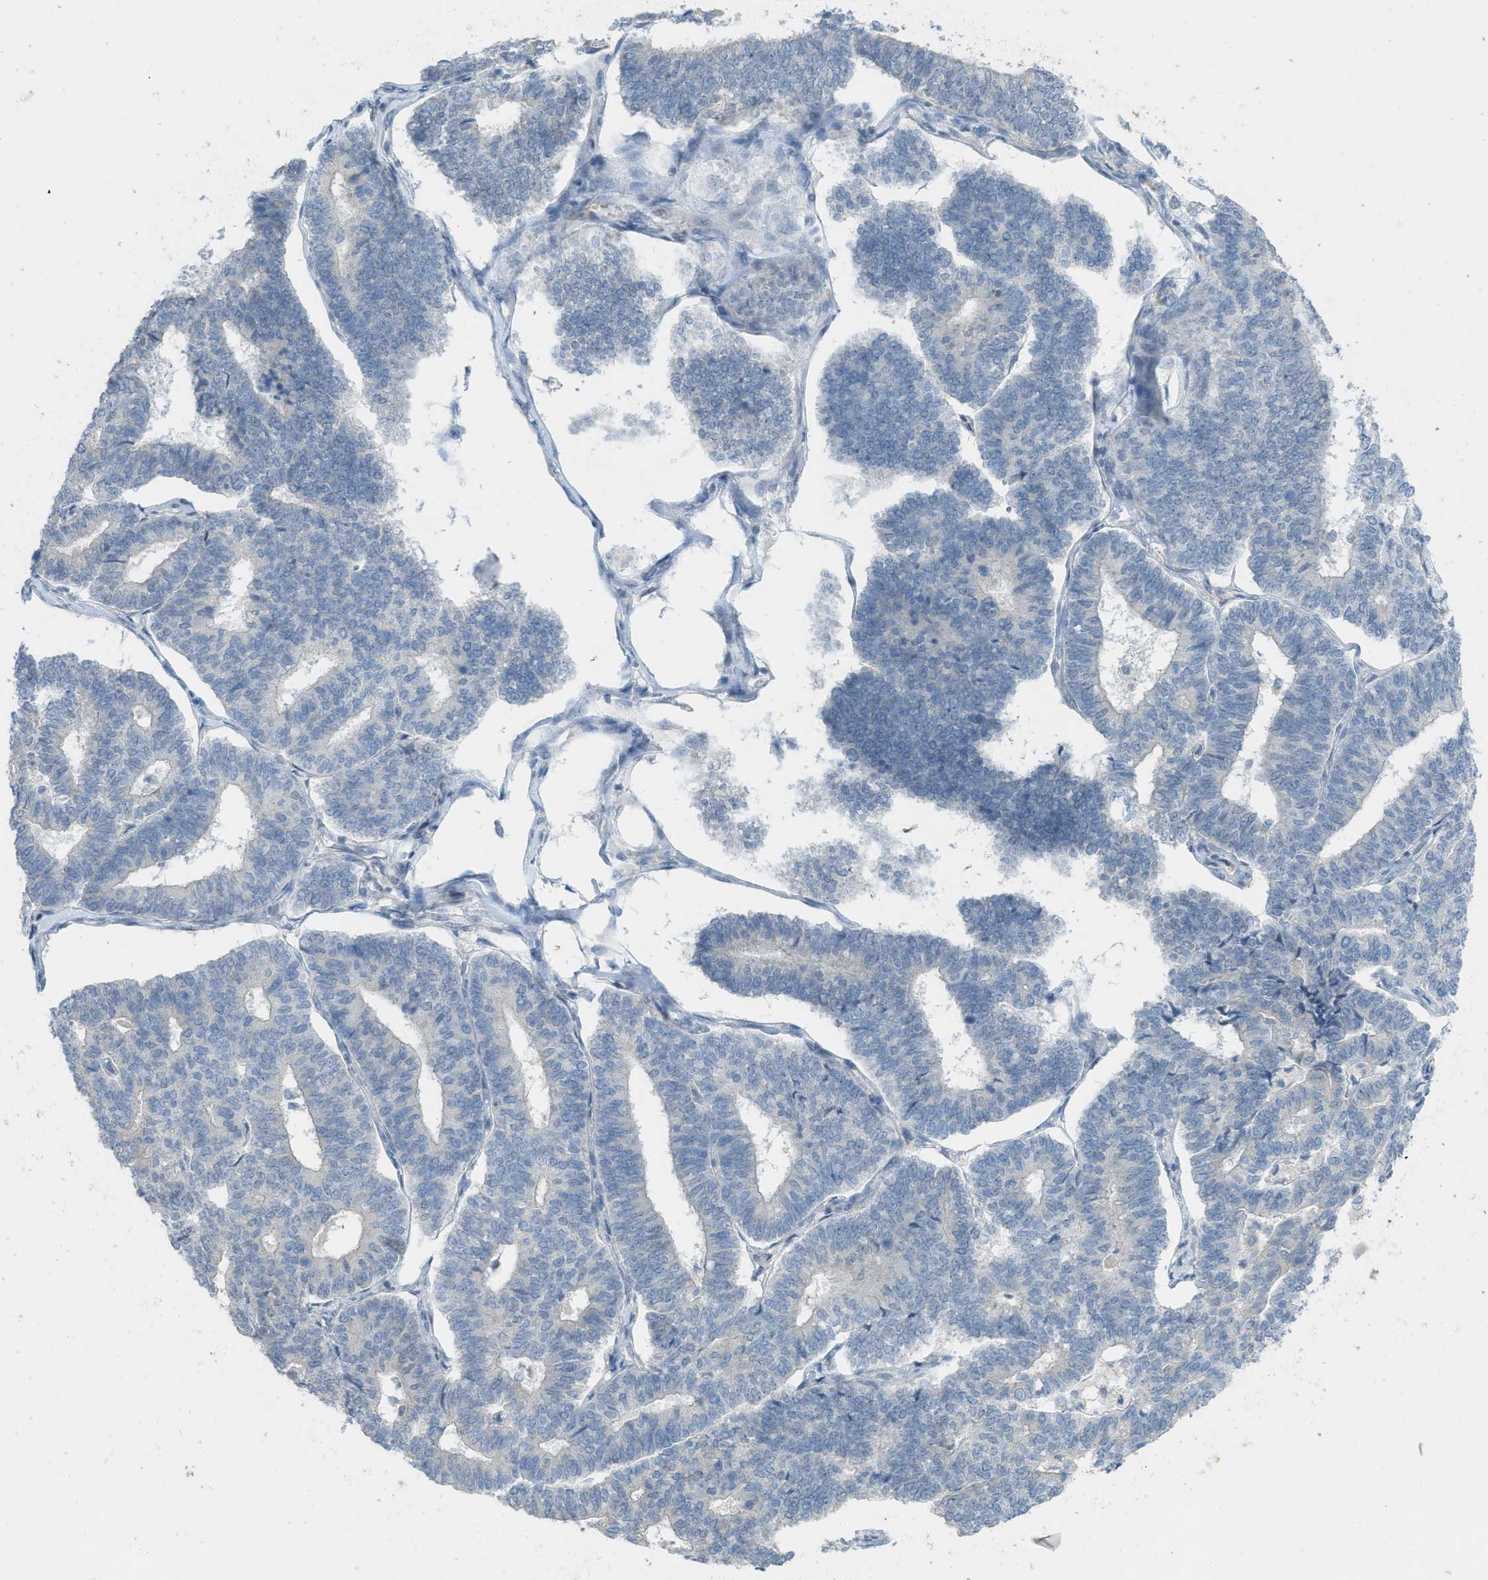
{"staining": {"intensity": "negative", "quantity": "none", "location": "none"}, "tissue": "endometrial cancer", "cell_type": "Tumor cells", "image_type": "cancer", "snomed": [{"axis": "morphology", "description": "Adenocarcinoma, NOS"}, {"axis": "topography", "description": "Endometrium"}], "caption": "DAB immunohistochemical staining of human endometrial adenocarcinoma displays no significant expression in tumor cells.", "gene": "TXNDC2", "patient": {"sex": "female", "age": 70}}